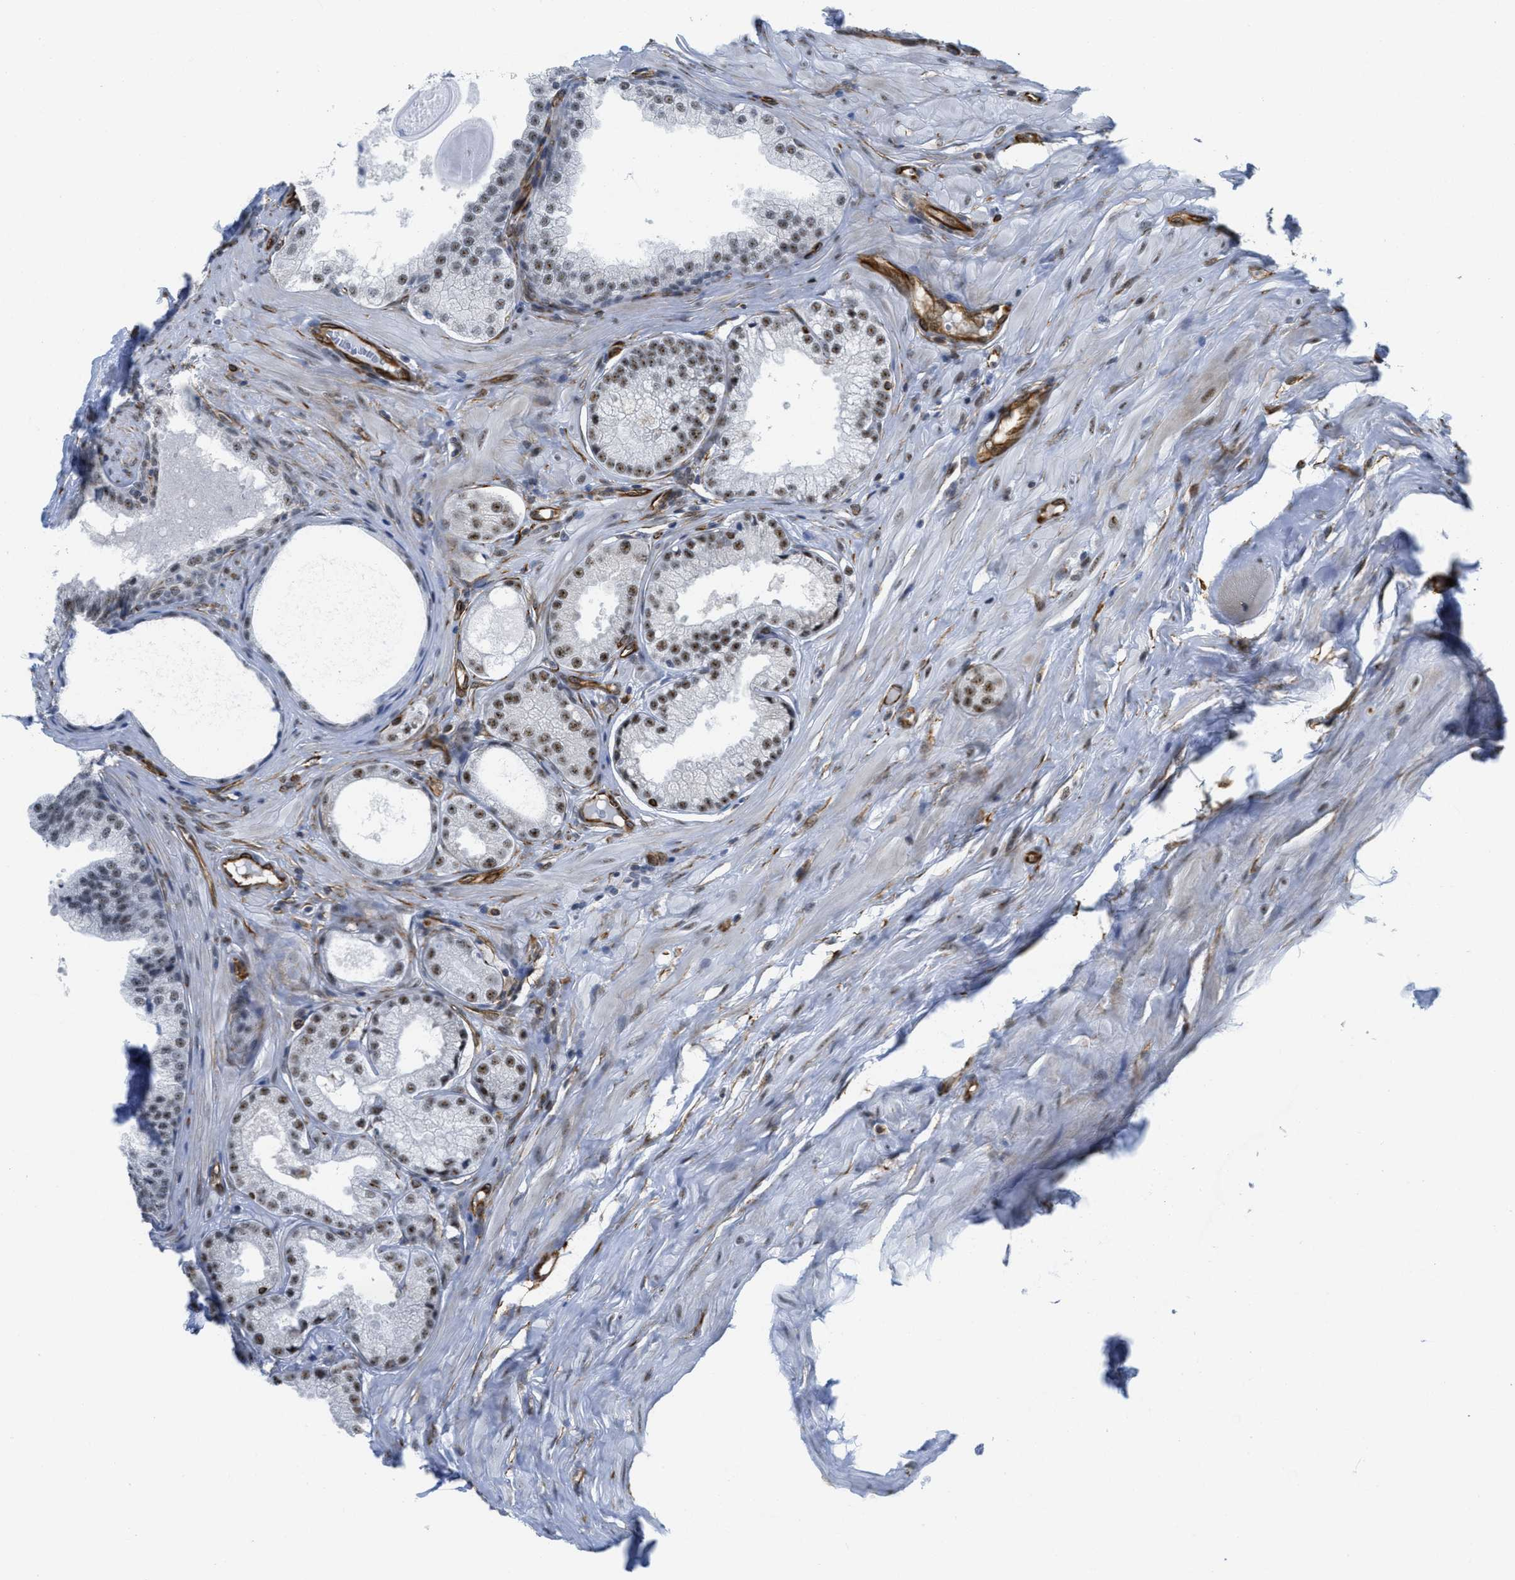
{"staining": {"intensity": "moderate", "quantity": ">75%", "location": "nuclear"}, "tissue": "prostate cancer", "cell_type": "Tumor cells", "image_type": "cancer", "snomed": [{"axis": "morphology", "description": "Adenocarcinoma, Low grade"}, {"axis": "topography", "description": "Prostate"}], "caption": "Brown immunohistochemical staining in prostate low-grade adenocarcinoma displays moderate nuclear staining in approximately >75% of tumor cells. (Brightfield microscopy of DAB IHC at high magnification).", "gene": "LRRC8B", "patient": {"sex": "male", "age": 57}}